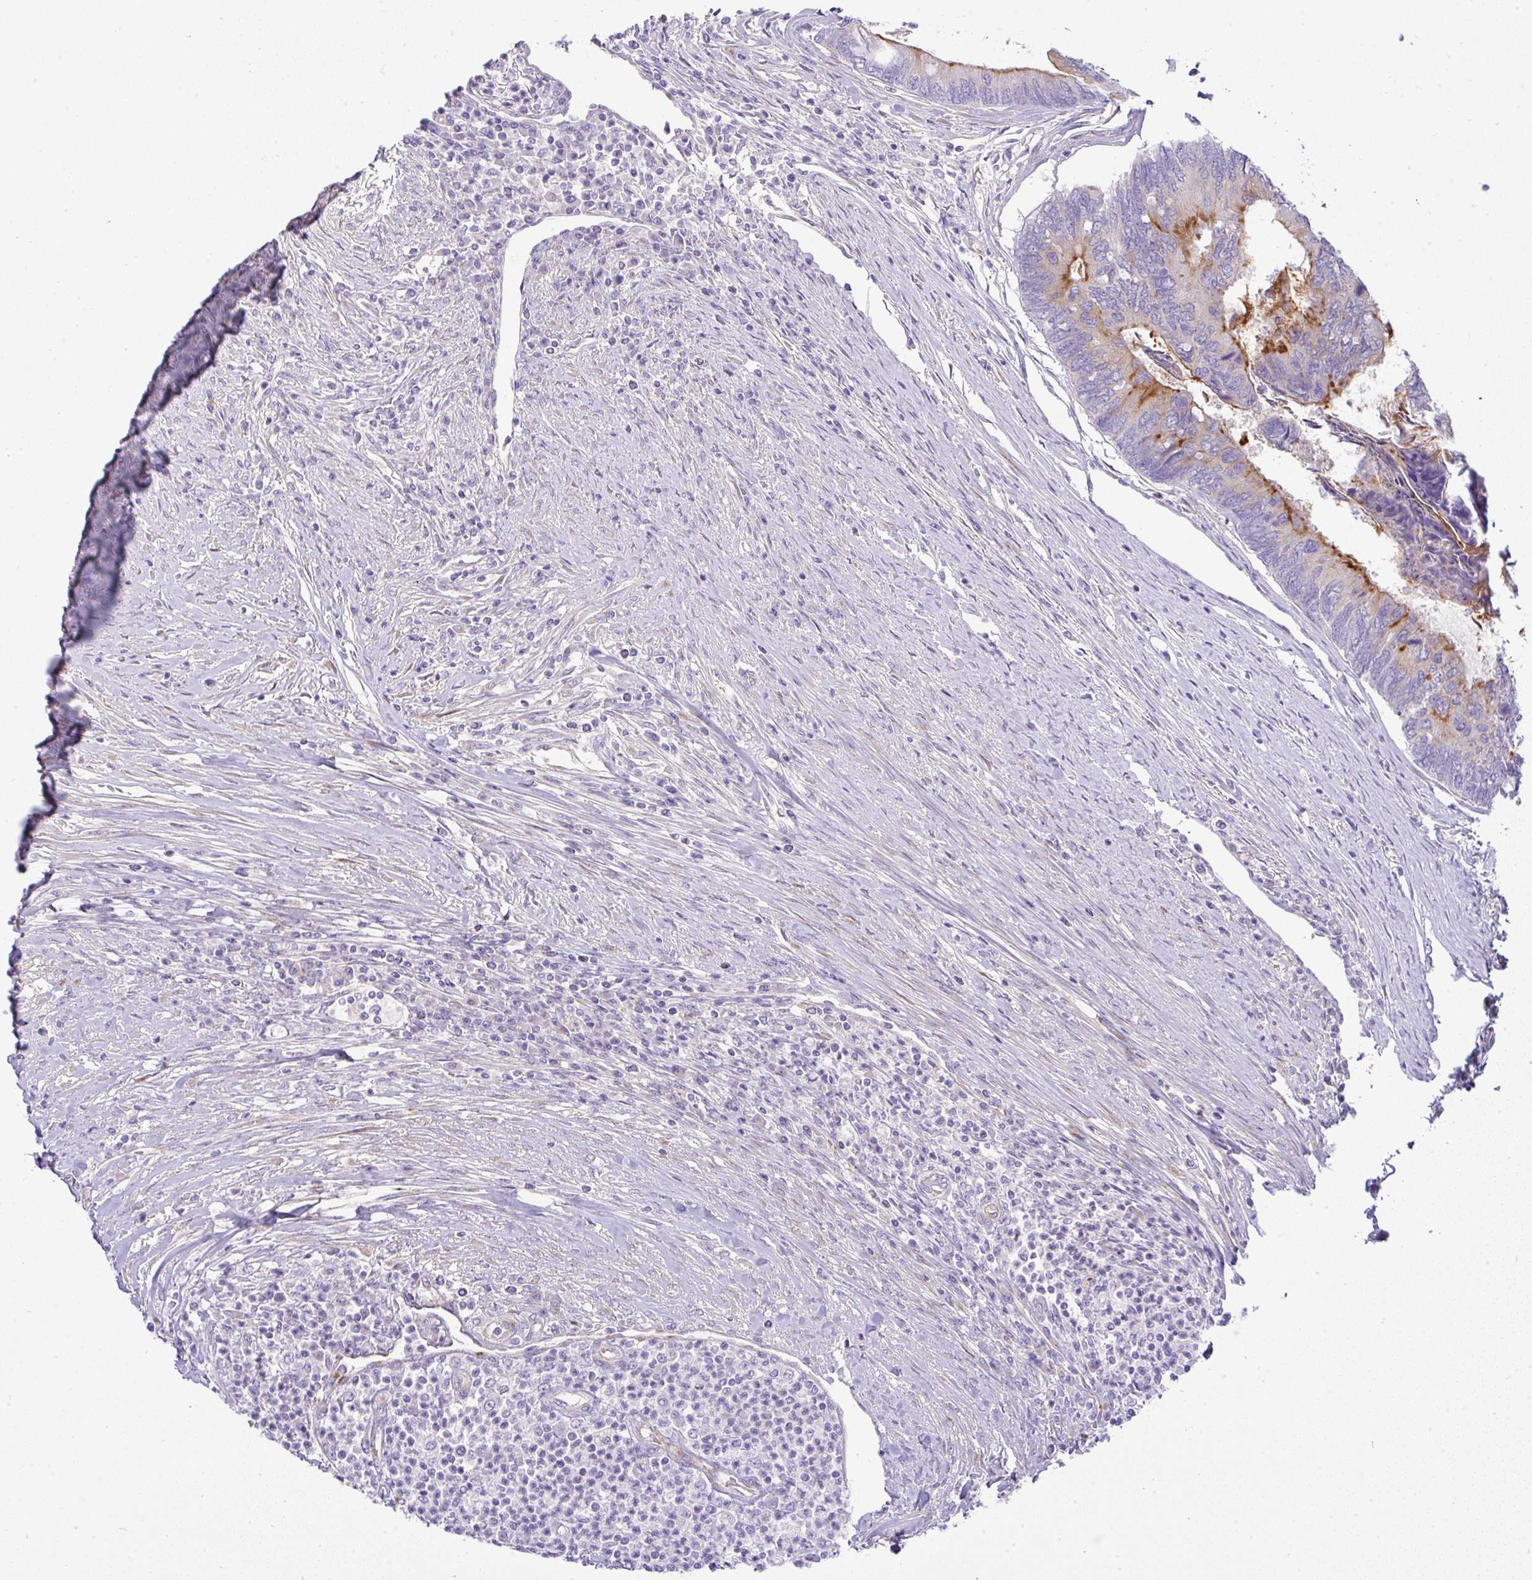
{"staining": {"intensity": "strong", "quantity": "<25%", "location": "cytoplasmic/membranous"}, "tissue": "colorectal cancer", "cell_type": "Tumor cells", "image_type": "cancer", "snomed": [{"axis": "morphology", "description": "Adenocarcinoma, NOS"}, {"axis": "topography", "description": "Colon"}], "caption": "The image displays staining of colorectal adenocarcinoma, revealing strong cytoplasmic/membranous protein staining (brown color) within tumor cells.", "gene": "FAM177A1", "patient": {"sex": "female", "age": 67}}